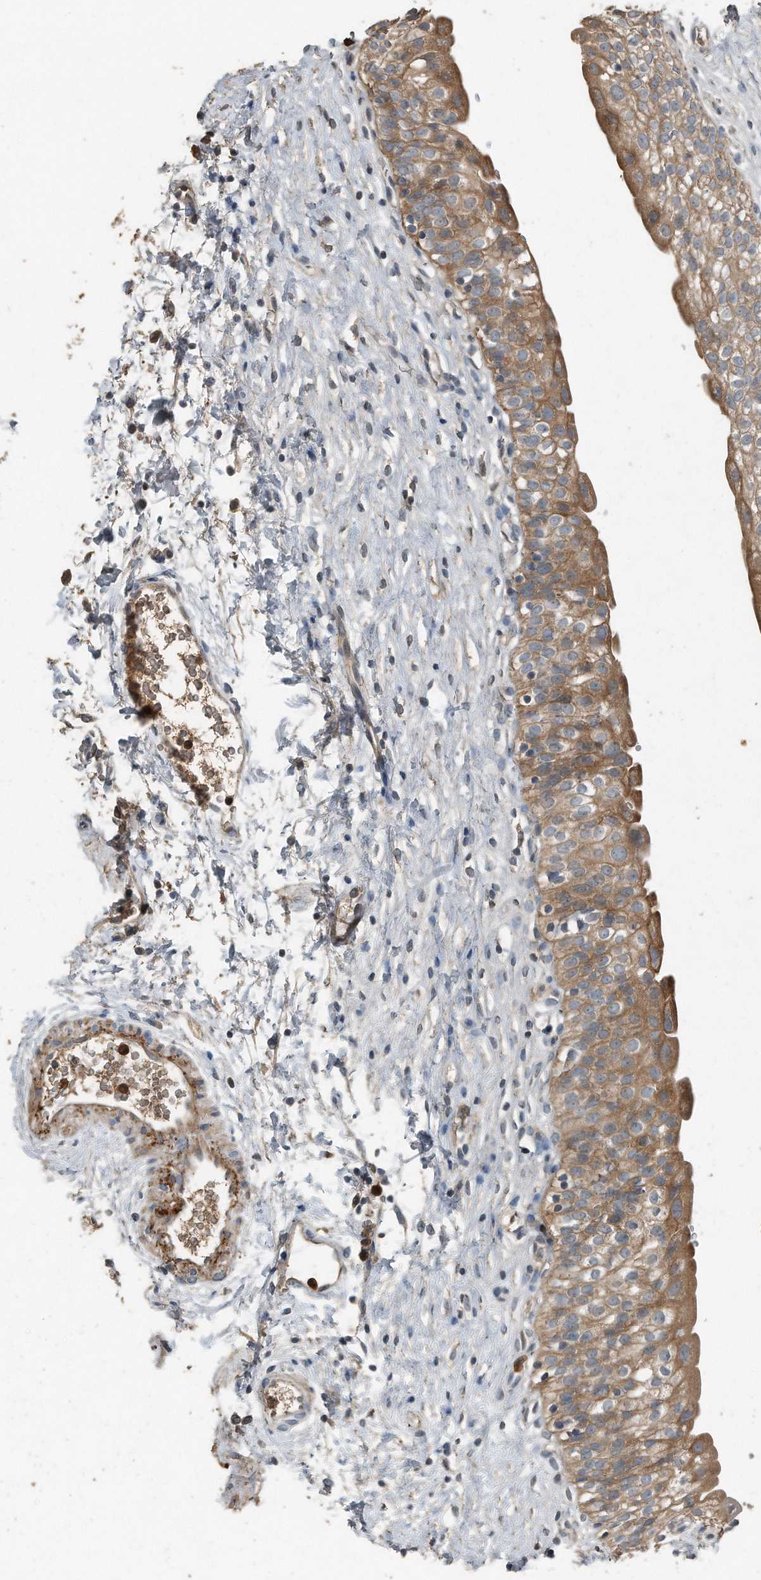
{"staining": {"intensity": "moderate", "quantity": ">75%", "location": "cytoplasmic/membranous"}, "tissue": "urinary bladder", "cell_type": "Urothelial cells", "image_type": "normal", "snomed": [{"axis": "morphology", "description": "Normal tissue, NOS"}, {"axis": "topography", "description": "Urinary bladder"}], "caption": "Brown immunohistochemical staining in normal urinary bladder exhibits moderate cytoplasmic/membranous staining in about >75% of urothelial cells. The staining was performed using DAB, with brown indicating positive protein expression. Nuclei are stained blue with hematoxylin.", "gene": "C9", "patient": {"sex": "male", "age": 51}}